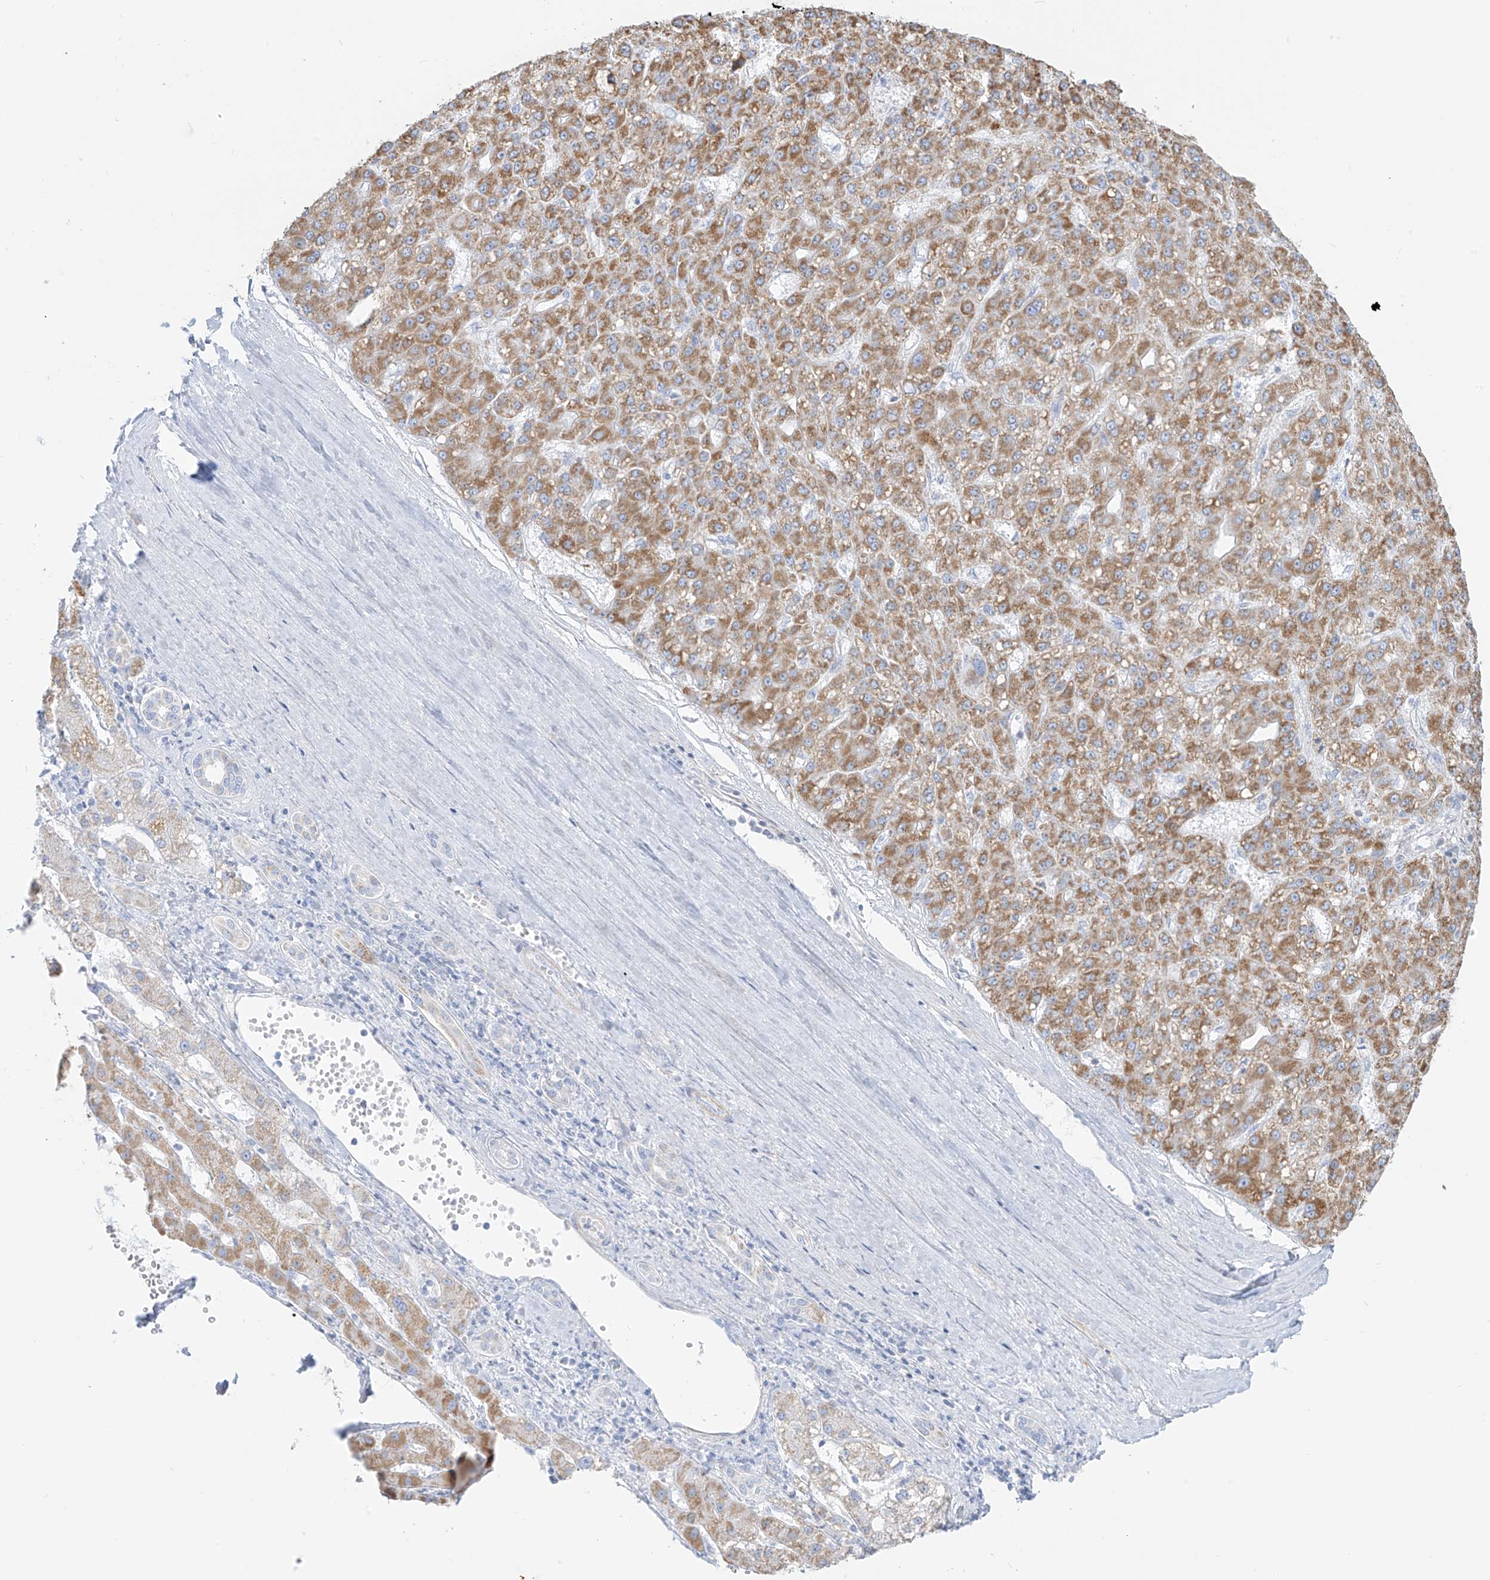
{"staining": {"intensity": "moderate", "quantity": ">75%", "location": "cytoplasmic/membranous"}, "tissue": "liver cancer", "cell_type": "Tumor cells", "image_type": "cancer", "snomed": [{"axis": "morphology", "description": "Carcinoma, Hepatocellular, NOS"}, {"axis": "topography", "description": "Liver"}], "caption": "Tumor cells demonstrate medium levels of moderate cytoplasmic/membranous expression in approximately >75% of cells in liver cancer. The staining is performed using DAB (3,3'-diaminobenzidine) brown chromogen to label protein expression. The nuclei are counter-stained blue using hematoxylin.", "gene": "SLC26A3", "patient": {"sex": "male", "age": 67}}